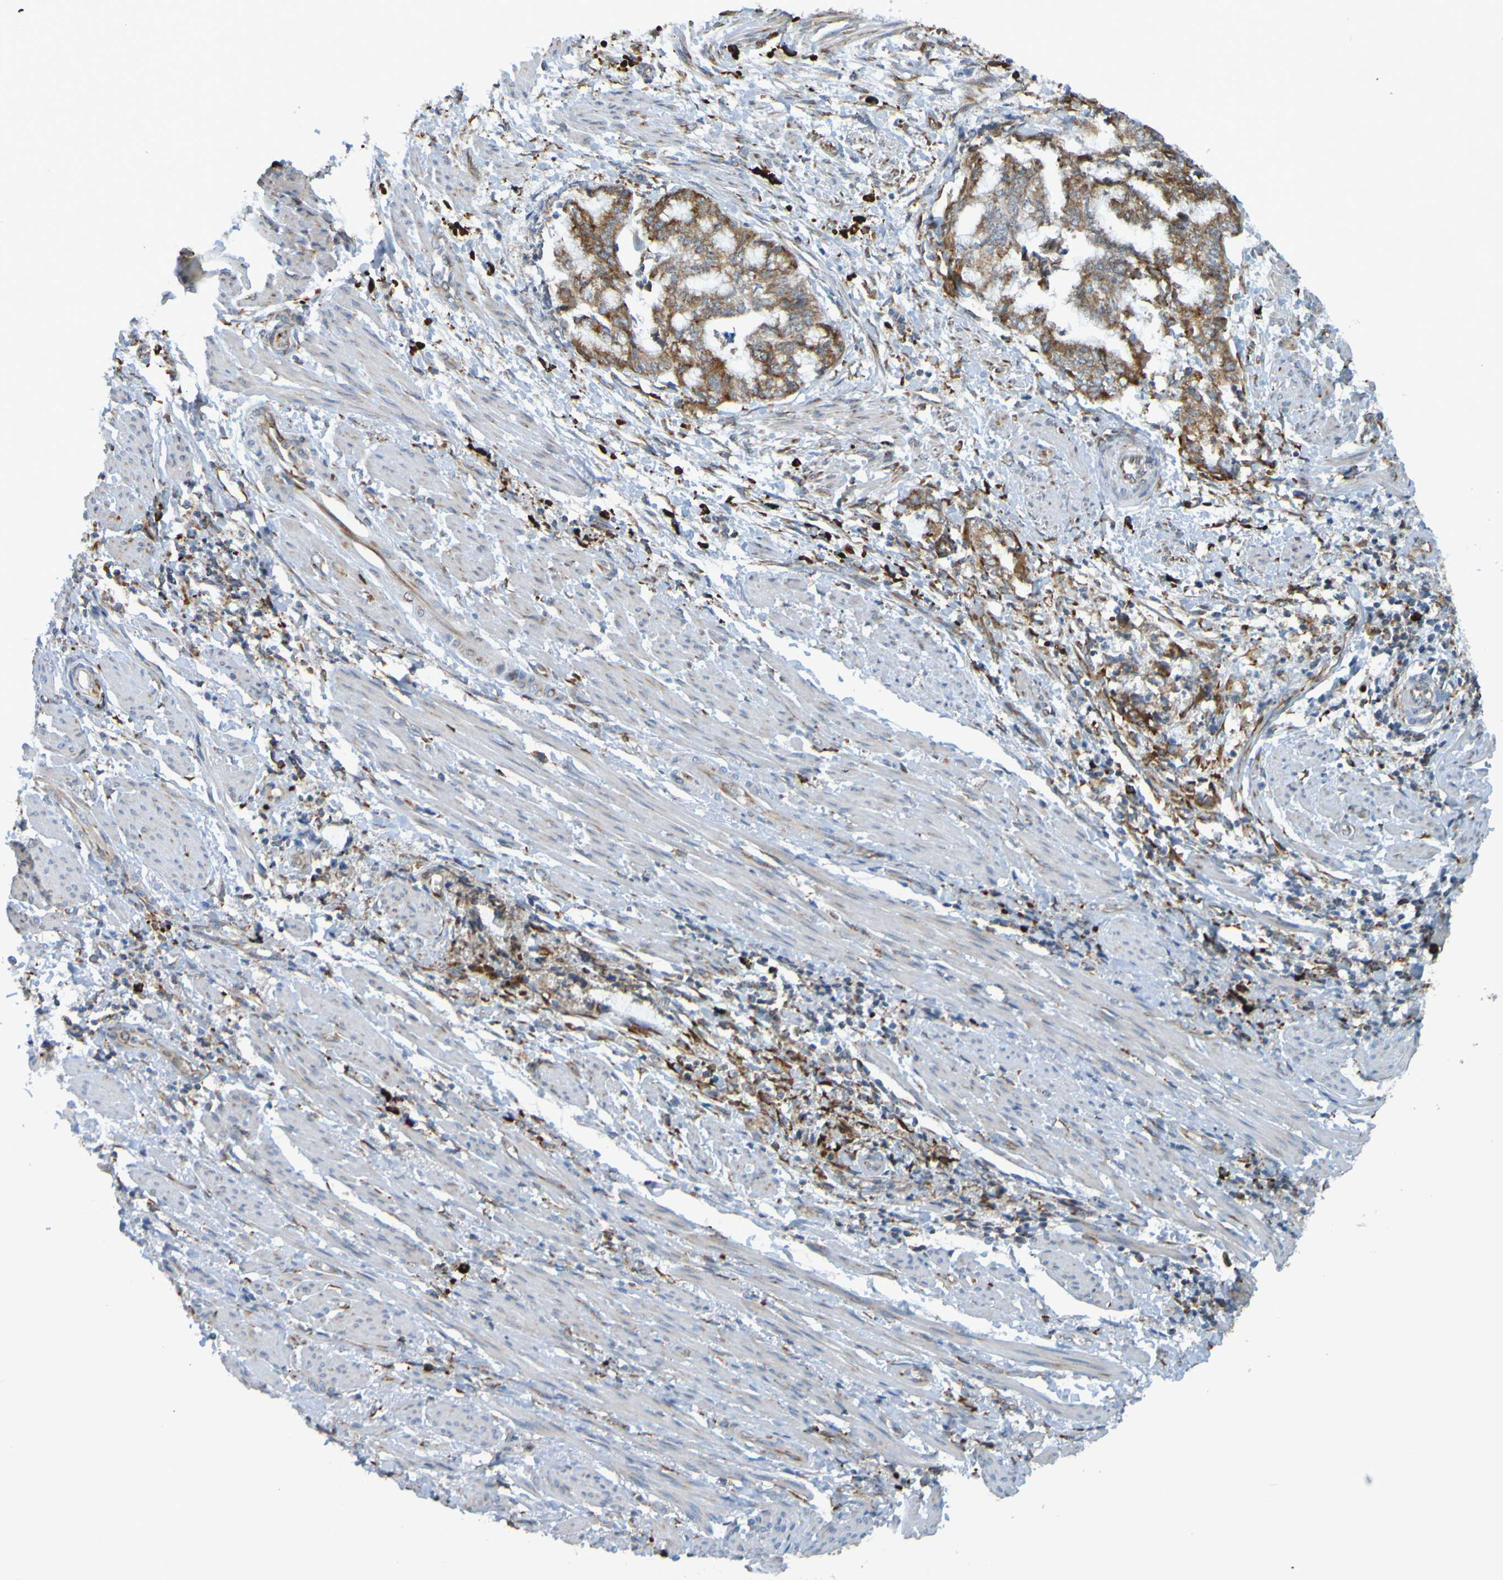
{"staining": {"intensity": "moderate", "quantity": ">75%", "location": "cytoplasmic/membranous"}, "tissue": "endometrial cancer", "cell_type": "Tumor cells", "image_type": "cancer", "snomed": [{"axis": "morphology", "description": "Necrosis, NOS"}, {"axis": "morphology", "description": "Adenocarcinoma, NOS"}, {"axis": "topography", "description": "Endometrium"}], "caption": "Protein staining of adenocarcinoma (endometrial) tissue demonstrates moderate cytoplasmic/membranous positivity in about >75% of tumor cells. The staining was performed using DAB, with brown indicating positive protein expression. Nuclei are stained blue with hematoxylin.", "gene": "SSR1", "patient": {"sex": "female", "age": 79}}